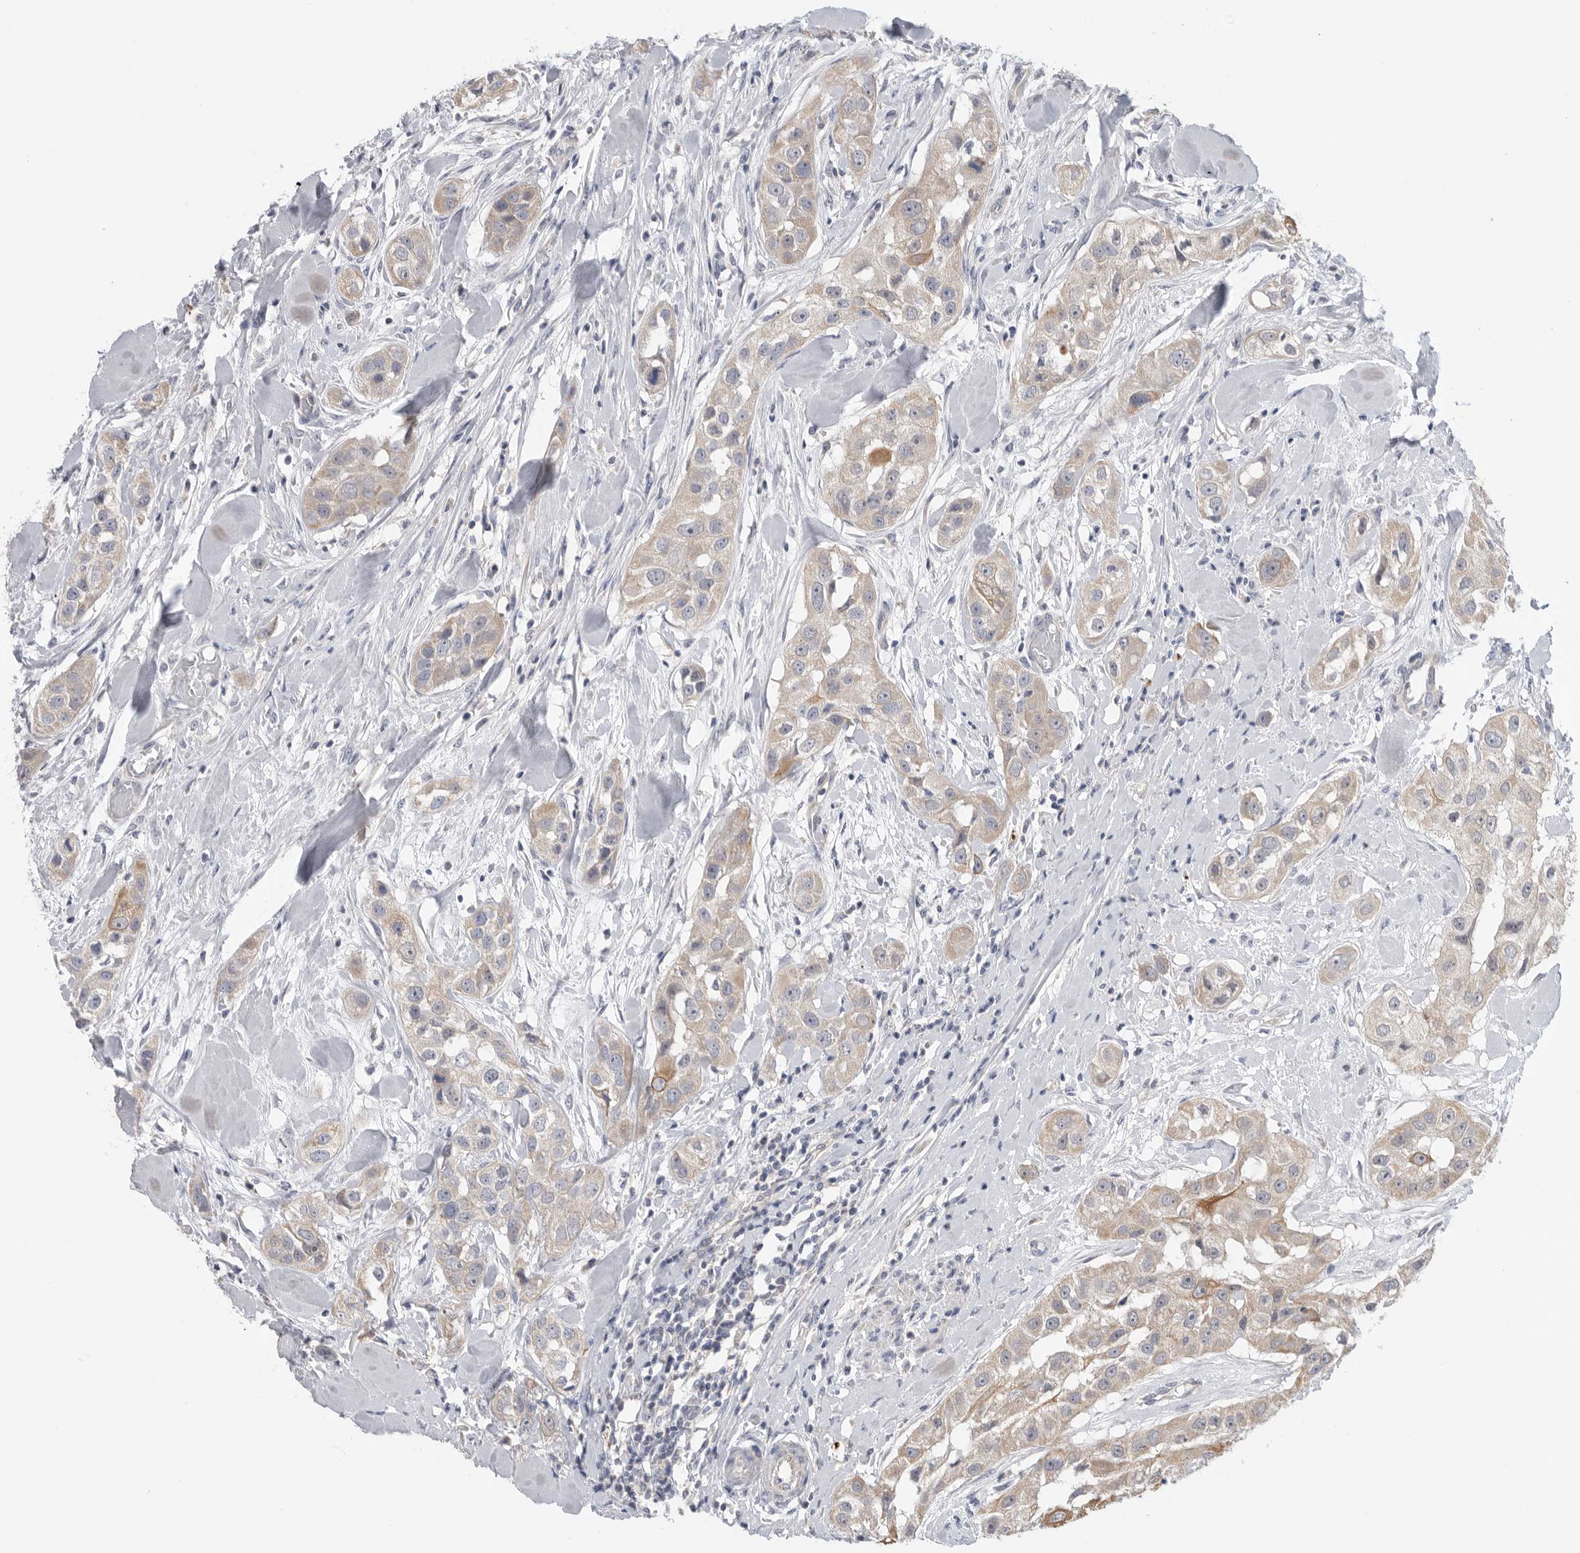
{"staining": {"intensity": "moderate", "quantity": "<25%", "location": "cytoplasmic/membranous"}, "tissue": "head and neck cancer", "cell_type": "Tumor cells", "image_type": "cancer", "snomed": [{"axis": "morphology", "description": "Normal tissue, NOS"}, {"axis": "morphology", "description": "Squamous cell carcinoma, NOS"}, {"axis": "topography", "description": "Skeletal muscle"}, {"axis": "topography", "description": "Head-Neck"}], "caption": "The histopathology image demonstrates immunohistochemical staining of squamous cell carcinoma (head and neck). There is moderate cytoplasmic/membranous positivity is identified in approximately <25% of tumor cells.", "gene": "MTFR1L", "patient": {"sex": "male", "age": 51}}